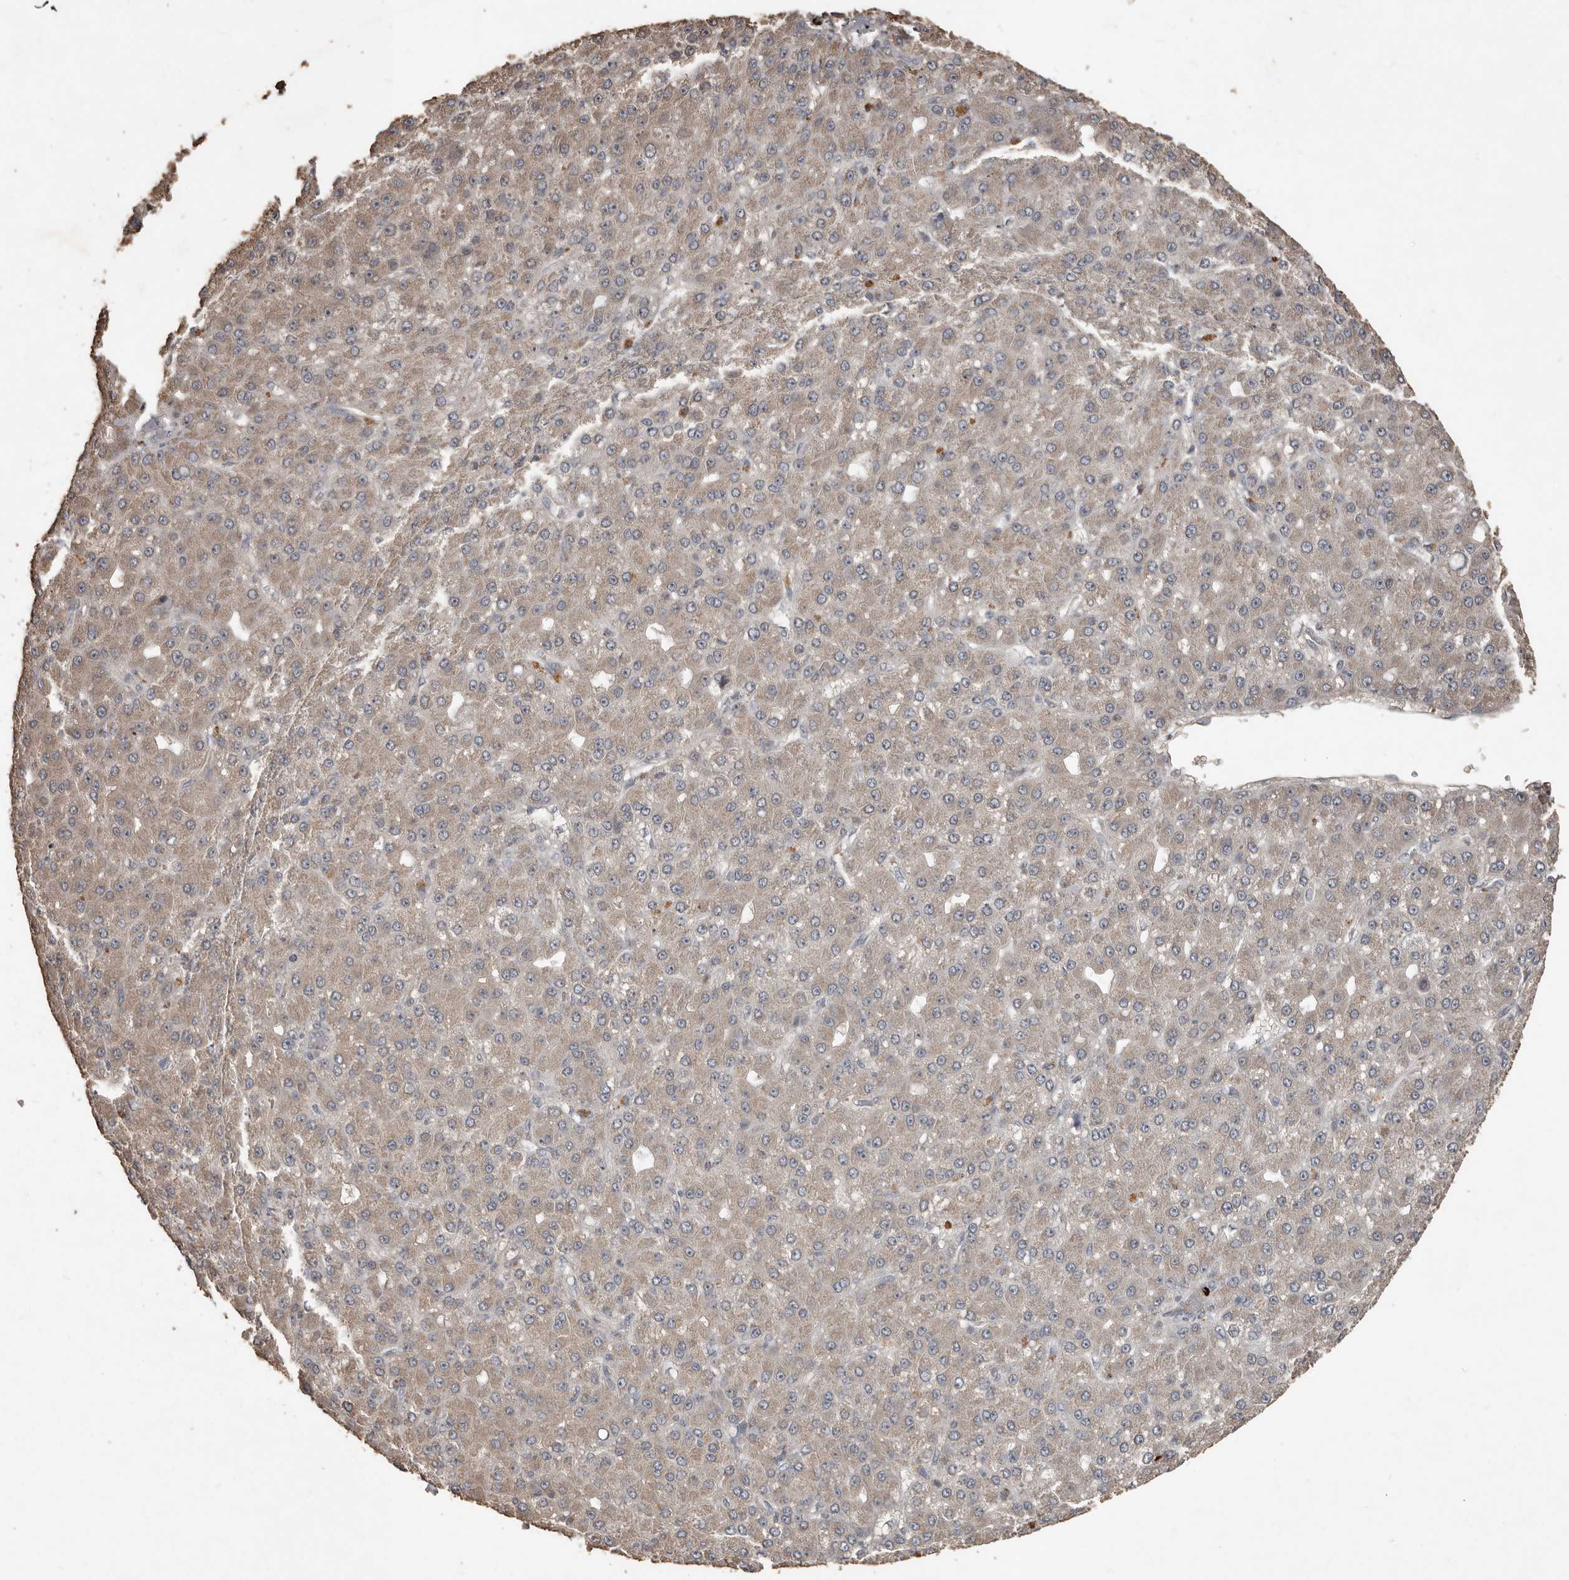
{"staining": {"intensity": "weak", "quantity": "25%-75%", "location": "cytoplasmic/membranous"}, "tissue": "liver cancer", "cell_type": "Tumor cells", "image_type": "cancer", "snomed": [{"axis": "morphology", "description": "Carcinoma, Hepatocellular, NOS"}, {"axis": "topography", "description": "Liver"}], "caption": "An image of liver cancer stained for a protein shows weak cytoplasmic/membranous brown staining in tumor cells. The staining is performed using DAB brown chromogen to label protein expression. The nuclei are counter-stained blue using hematoxylin.", "gene": "BAMBI", "patient": {"sex": "male", "age": 67}}